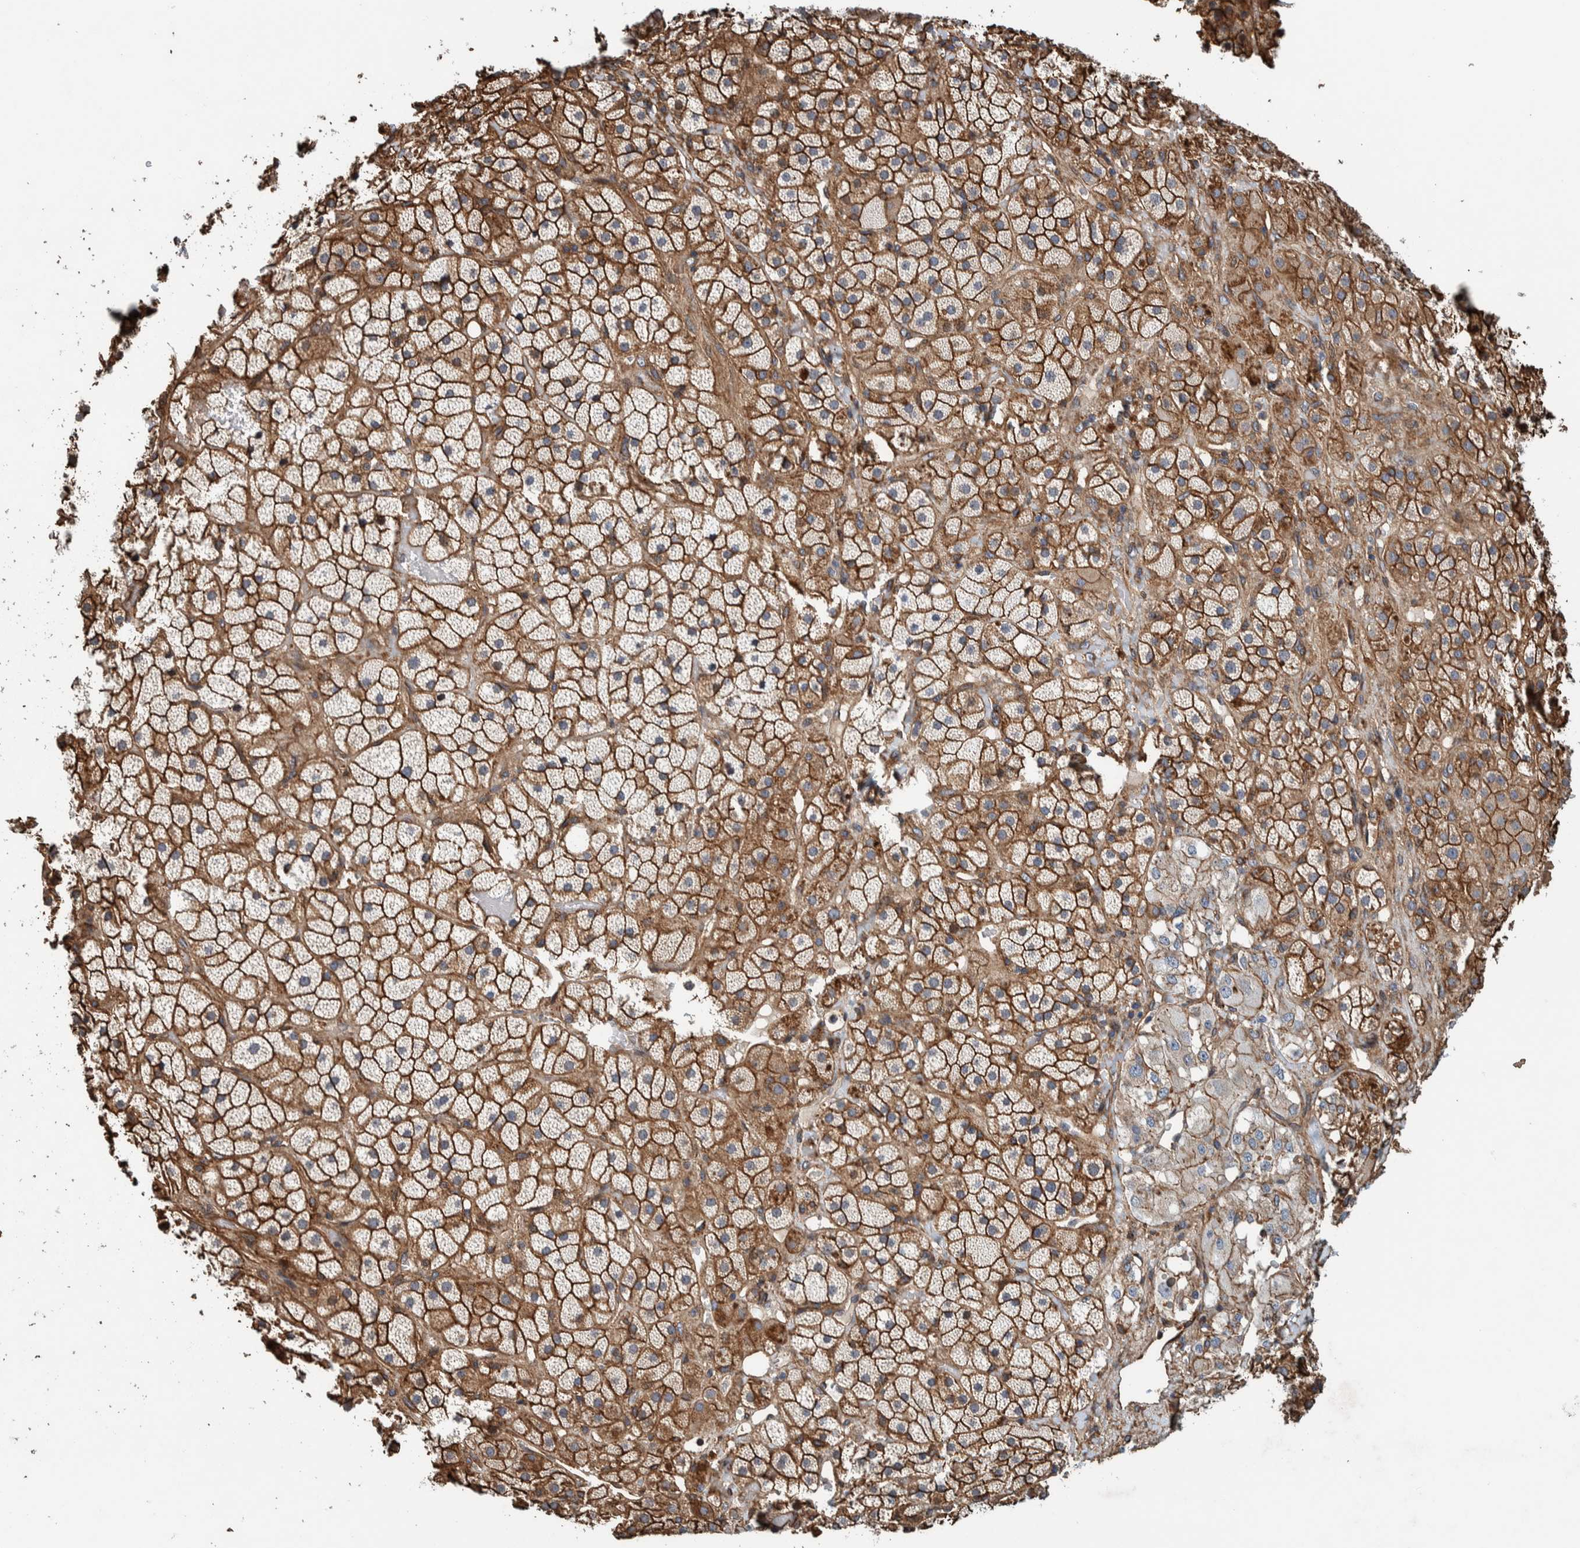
{"staining": {"intensity": "strong", "quantity": ">75%", "location": "cytoplasmic/membranous"}, "tissue": "adrenal gland", "cell_type": "Glandular cells", "image_type": "normal", "snomed": [{"axis": "morphology", "description": "Normal tissue, NOS"}, {"axis": "topography", "description": "Adrenal gland"}], "caption": "The image reveals staining of benign adrenal gland, revealing strong cytoplasmic/membranous protein staining (brown color) within glandular cells.", "gene": "PKD1L1", "patient": {"sex": "male", "age": 57}}